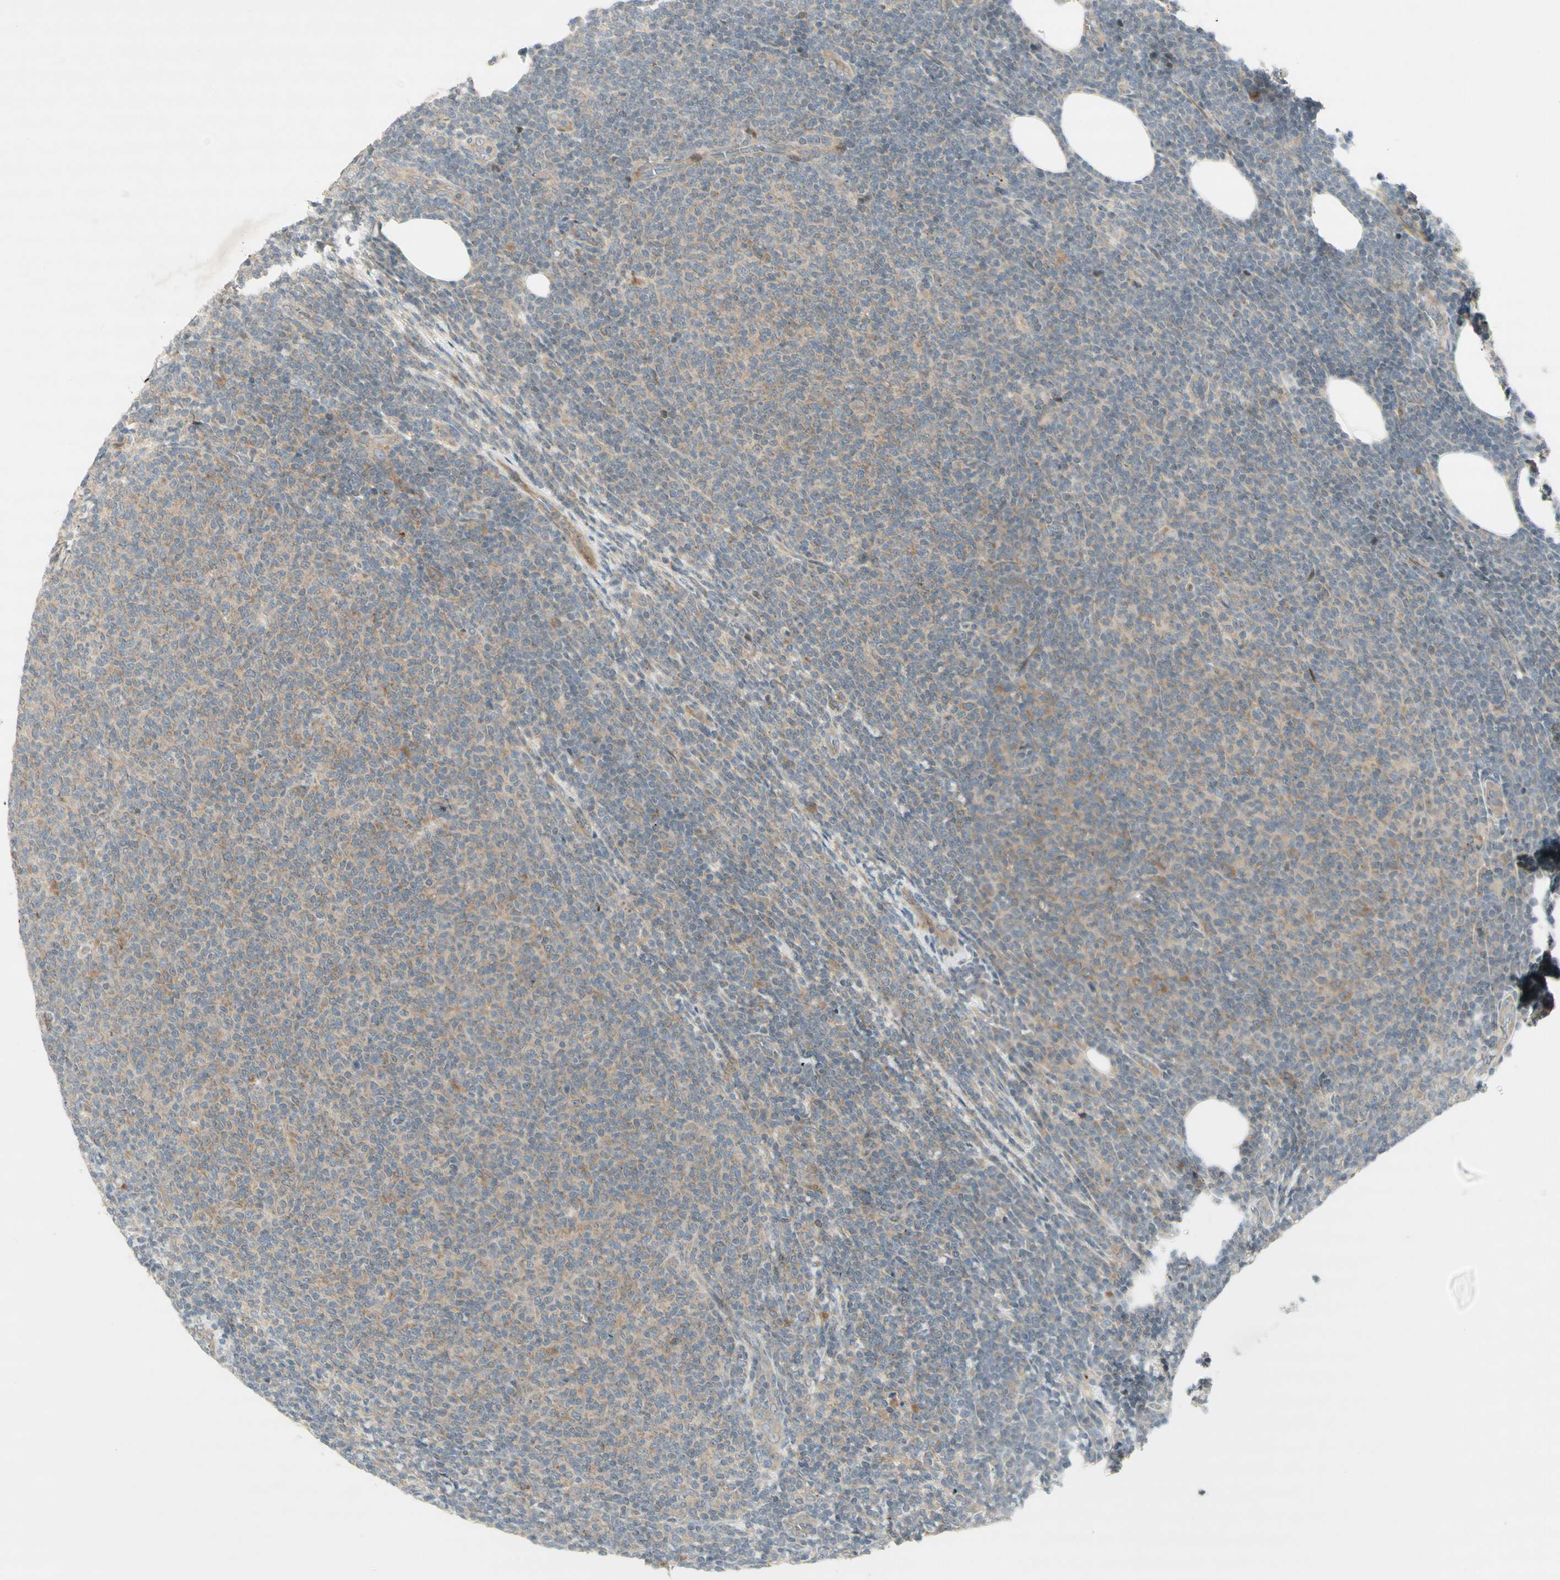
{"staining": {"intensity": "moderate", "quantity": "25%-75%", "location": "cytoplasmic/membranous"}, "tissue": "lymphoma", "cell_type": "Tumor cells", "image_type": "cancer", "snomed": [{"axis": "morphology", "description": "Malignant lymphoma, non-Hodgkin's type, Low grade"}, {"axis": "topography", "description": "Lymph node"}], "caption": "Lymphoma stained for a protein reveals moderate cytoplasmic/membranous positivity in tumor cells.", "gene": "ETF1", "patient": {"sex": "male", "age": 66}}